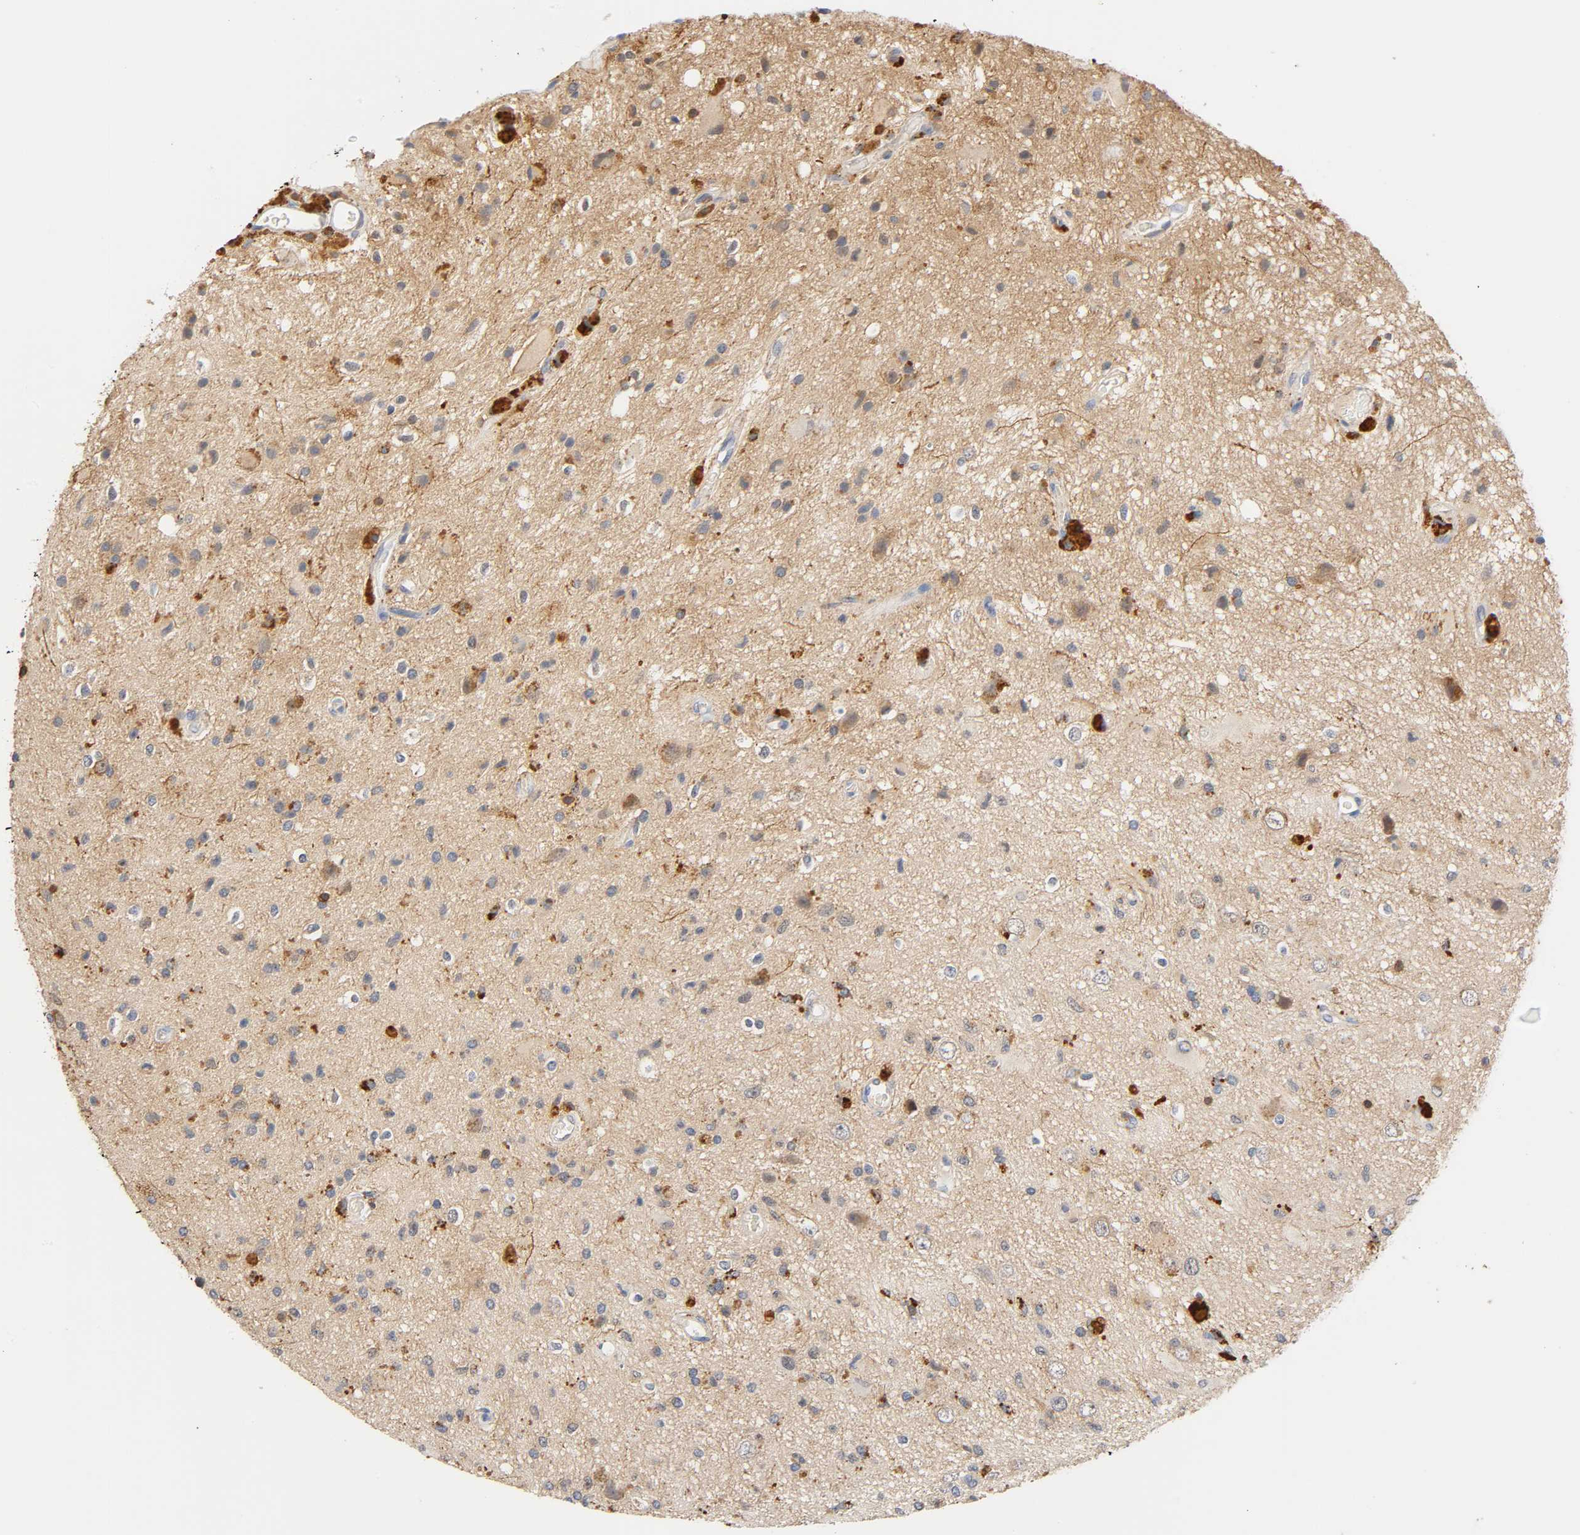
{"staining": {"intensity": "weak", "quantity": "25%-75%", "location": "cytoplasmic/membranous"}, "tissue": "glioma", "cell_type": "Tumor cells", "image_type": "cancer", "snomed": [{"axis": "morphology", "description": "Glioma, malignant, High grade"}, {"axis": "topography", "description": "Brain"}], "caption": "Protein expression analysis of human glioma reveals weak cytoplasmic/membranous staining in about 25%-75% of tumor cells. (DAB (3,3'-diaminobenzidine) IHC with brightfield microscopy, high magnification).", "gene": "UCKL1", "patient": {"sex": "male", "age": 47}}